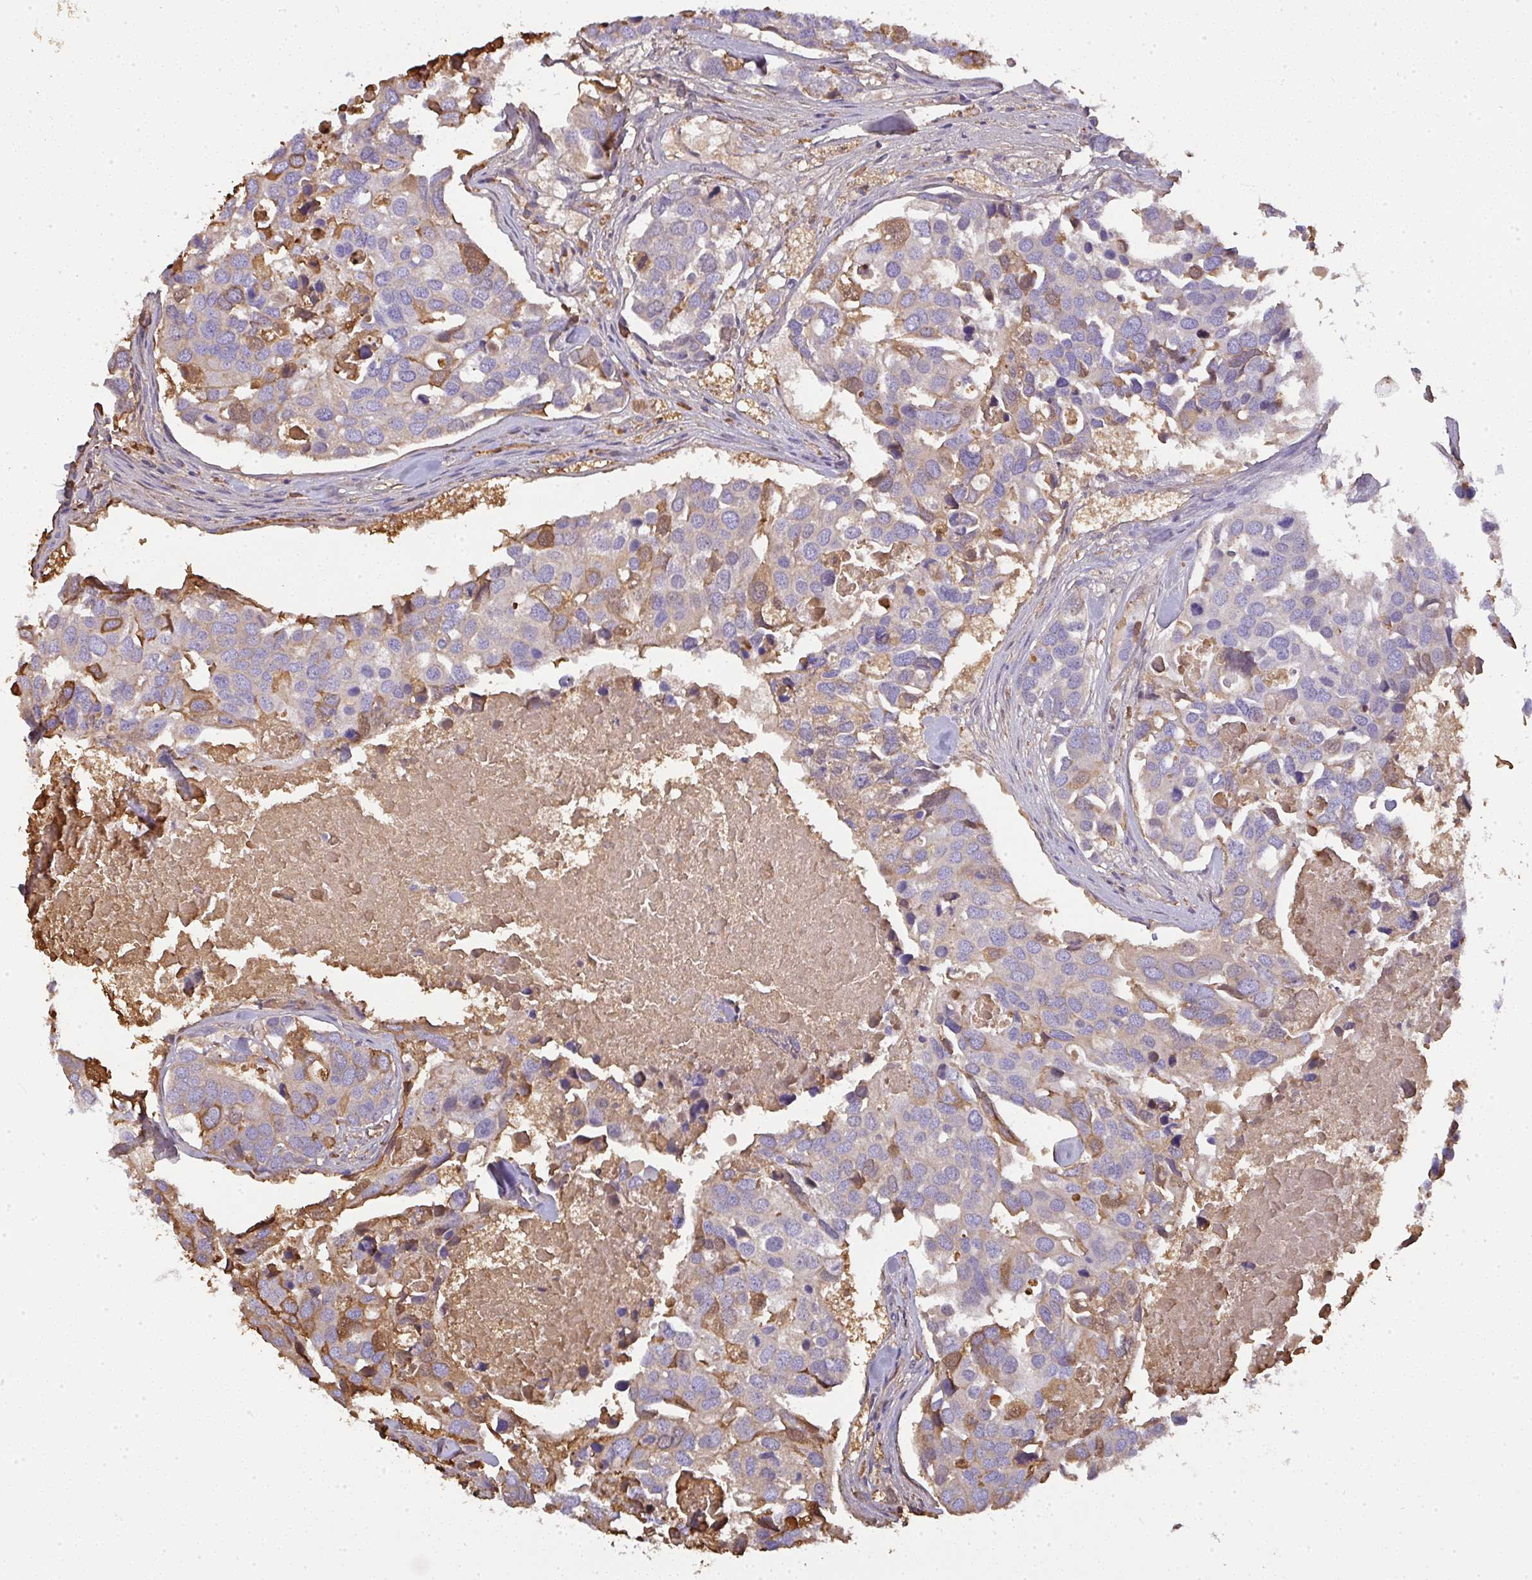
{"staining": {"intensity": "moderate", "quantity": "<25%", "location": "cytoplasmic/membranous"}, "tissue": "breast cancer", "cell_type": "Tumor cells", "image_type": "cancer", "snomed": [{"axis": "morphology", "description": "Duct carcinoma"}, {"axis": "topography", "description": "Breast"}], "caption": "A low amount of moderate cytoplasmic/membranous positivity is seen in about <25% of tumor cells in intraductal carcinoma (breast) tissue.", "gene": "SMYD5", "patient": {"sex": "female", "age": 83}}